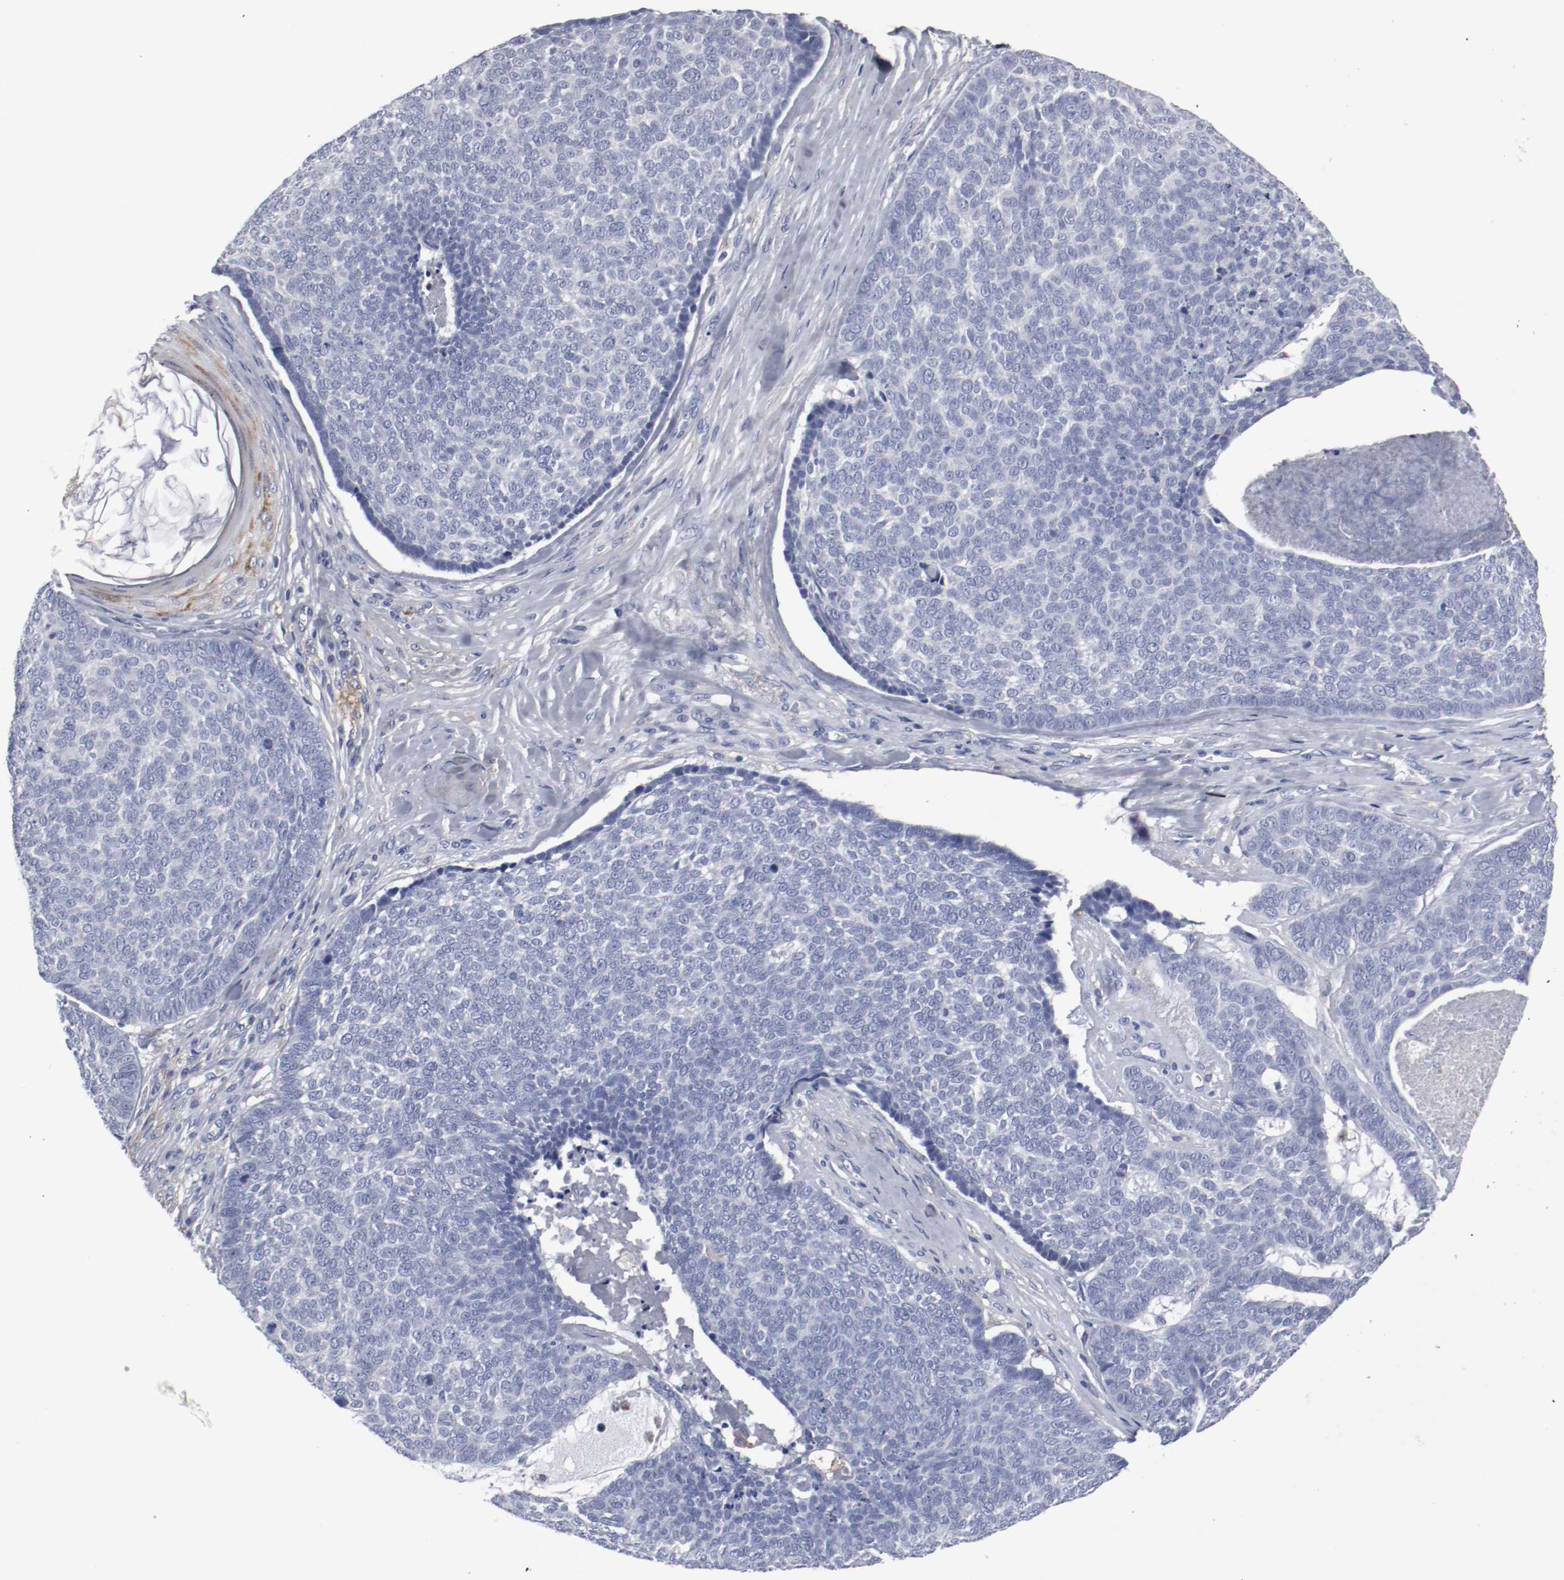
{"staining": {"intensity": "negative", "quantity": "none", "location": "none"}, "tissue": "skin cancer", "cell_type": "Tumor cells", "image_type": "cancer", "snomed": [{"axis": "morphology", "description": "Basal cell carcinoma"}, {"axis": "topography", "description": "Skin"}], "caption": "Histopathology image shows no significant protein expression in tumor cells of skin cancer (basal cell carcinoma).", "gene": "FGFBP1", "patient": {"sex": "male", "age": 84}}